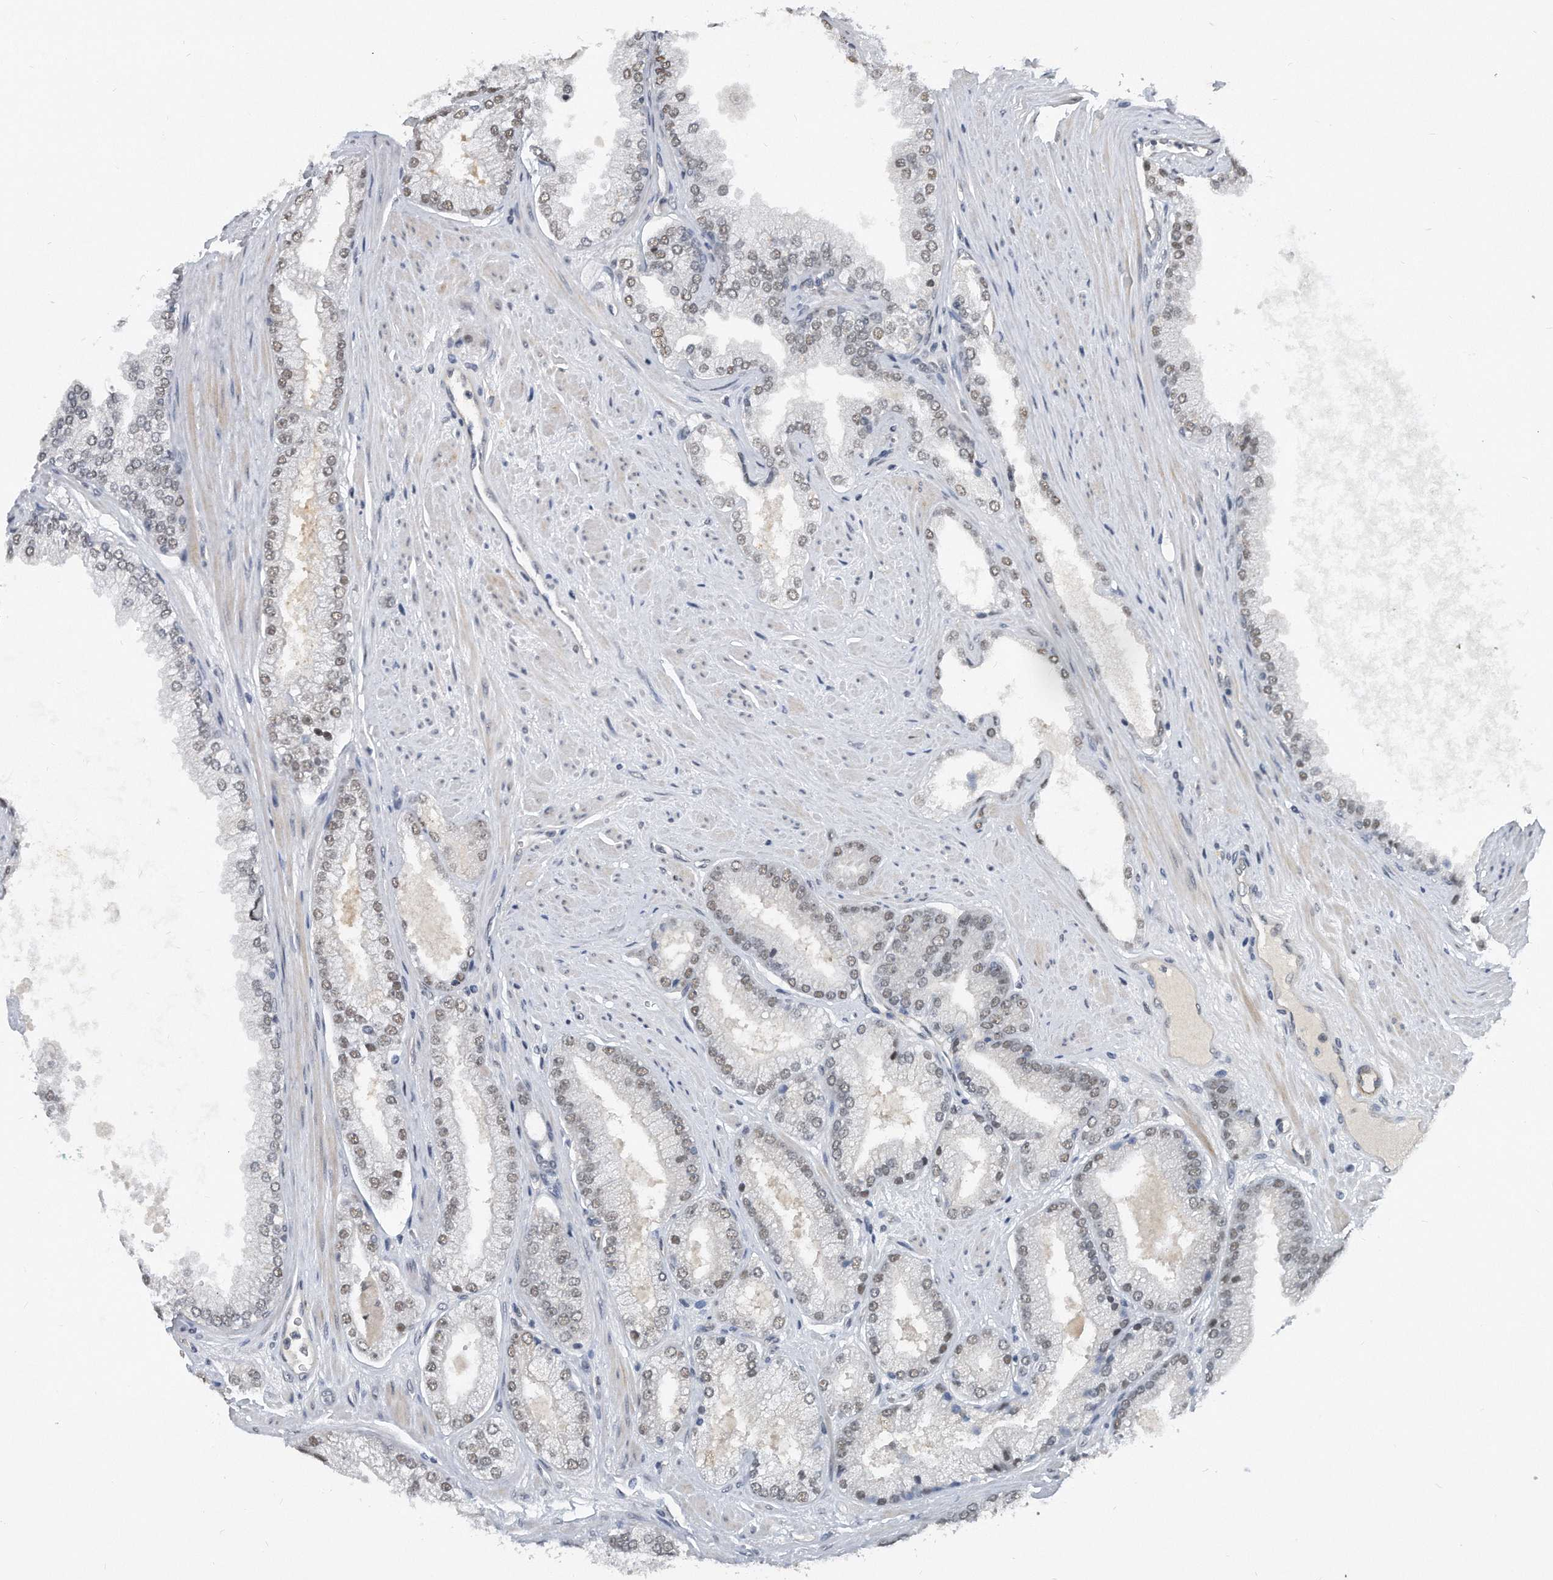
{"staining": {"intensity": "weak", "quantity": "25%-75%", "location": "nuclear"}, "tissue": "prostate cancer", "cell_type": "Tumor cells", "image_type": "cancer", "snomed": [{"axis": "morphology", "description": "Adenocarcinoma, High grade"}, {"axis": "topography", "description": "Prostate"}], "caption": "Human adenocarcinoma (high-grade) (prostate) stained with a brown dye shows weak nuclear positive expression in approximately 25%-75% of tumor cells.", "gene": "TP53INP1", "patient": {"sex": "male", "age": 58}}